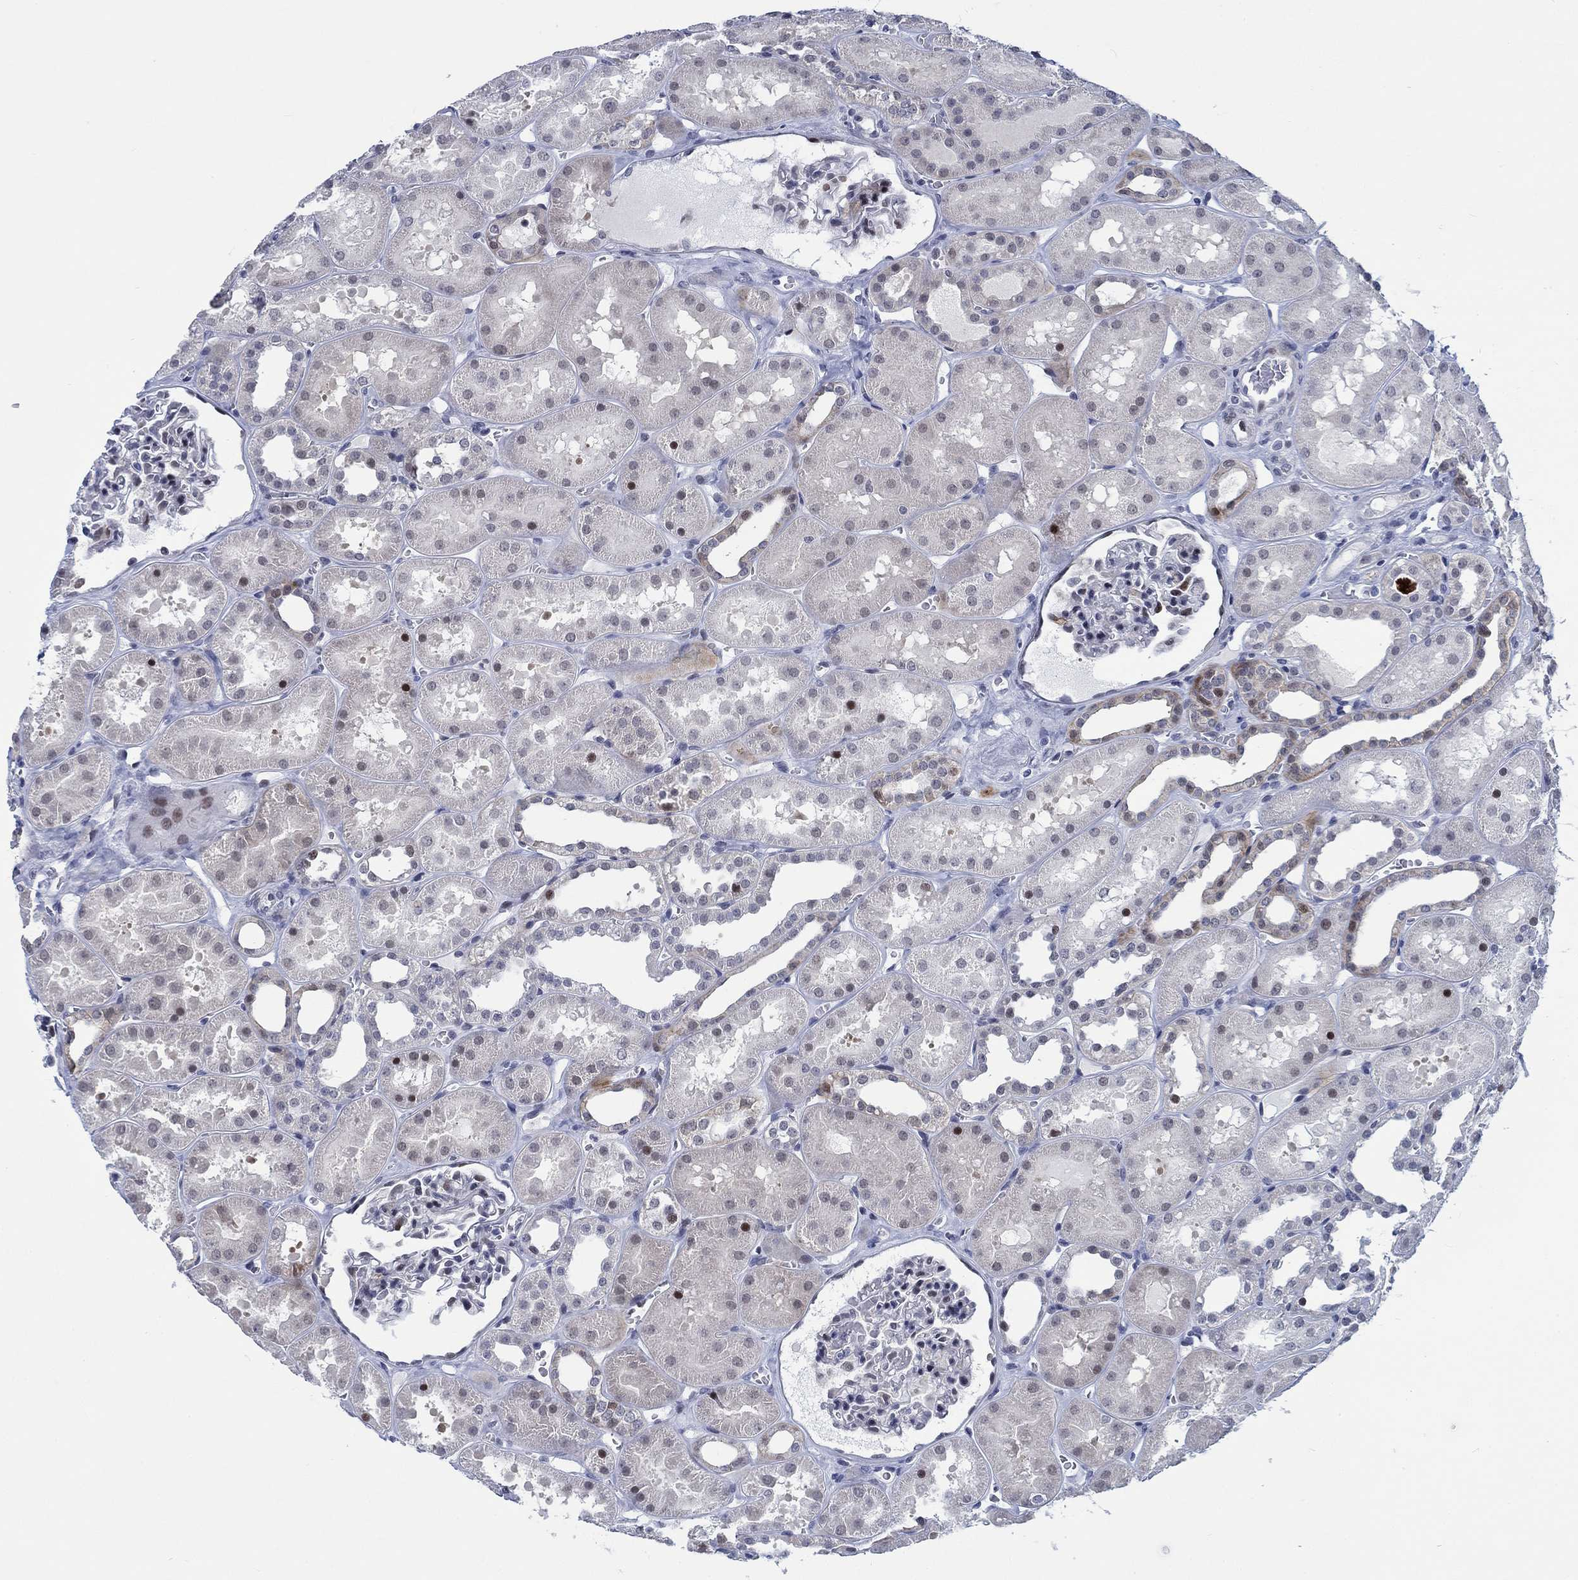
{"staining": {"intensity": "strong", "quantity": "<25%", "location": "nuclear"}, "tissue": "kidney", "cell_type": "Cells in glomeruli", "image_type": "normal", "snomed": [{"axis": "morphology", "description": "Normal tissue, NOS"}, {"axis": "topography", "description": "Kidney"}], "caption": "The histopathology image displays staining of unremarkable kidney, revealing strong nuclear protein expression (brown color) within cells in glomeruli.", "gene": "NEU3", "patient": {"sex": "female", "age": 41}}